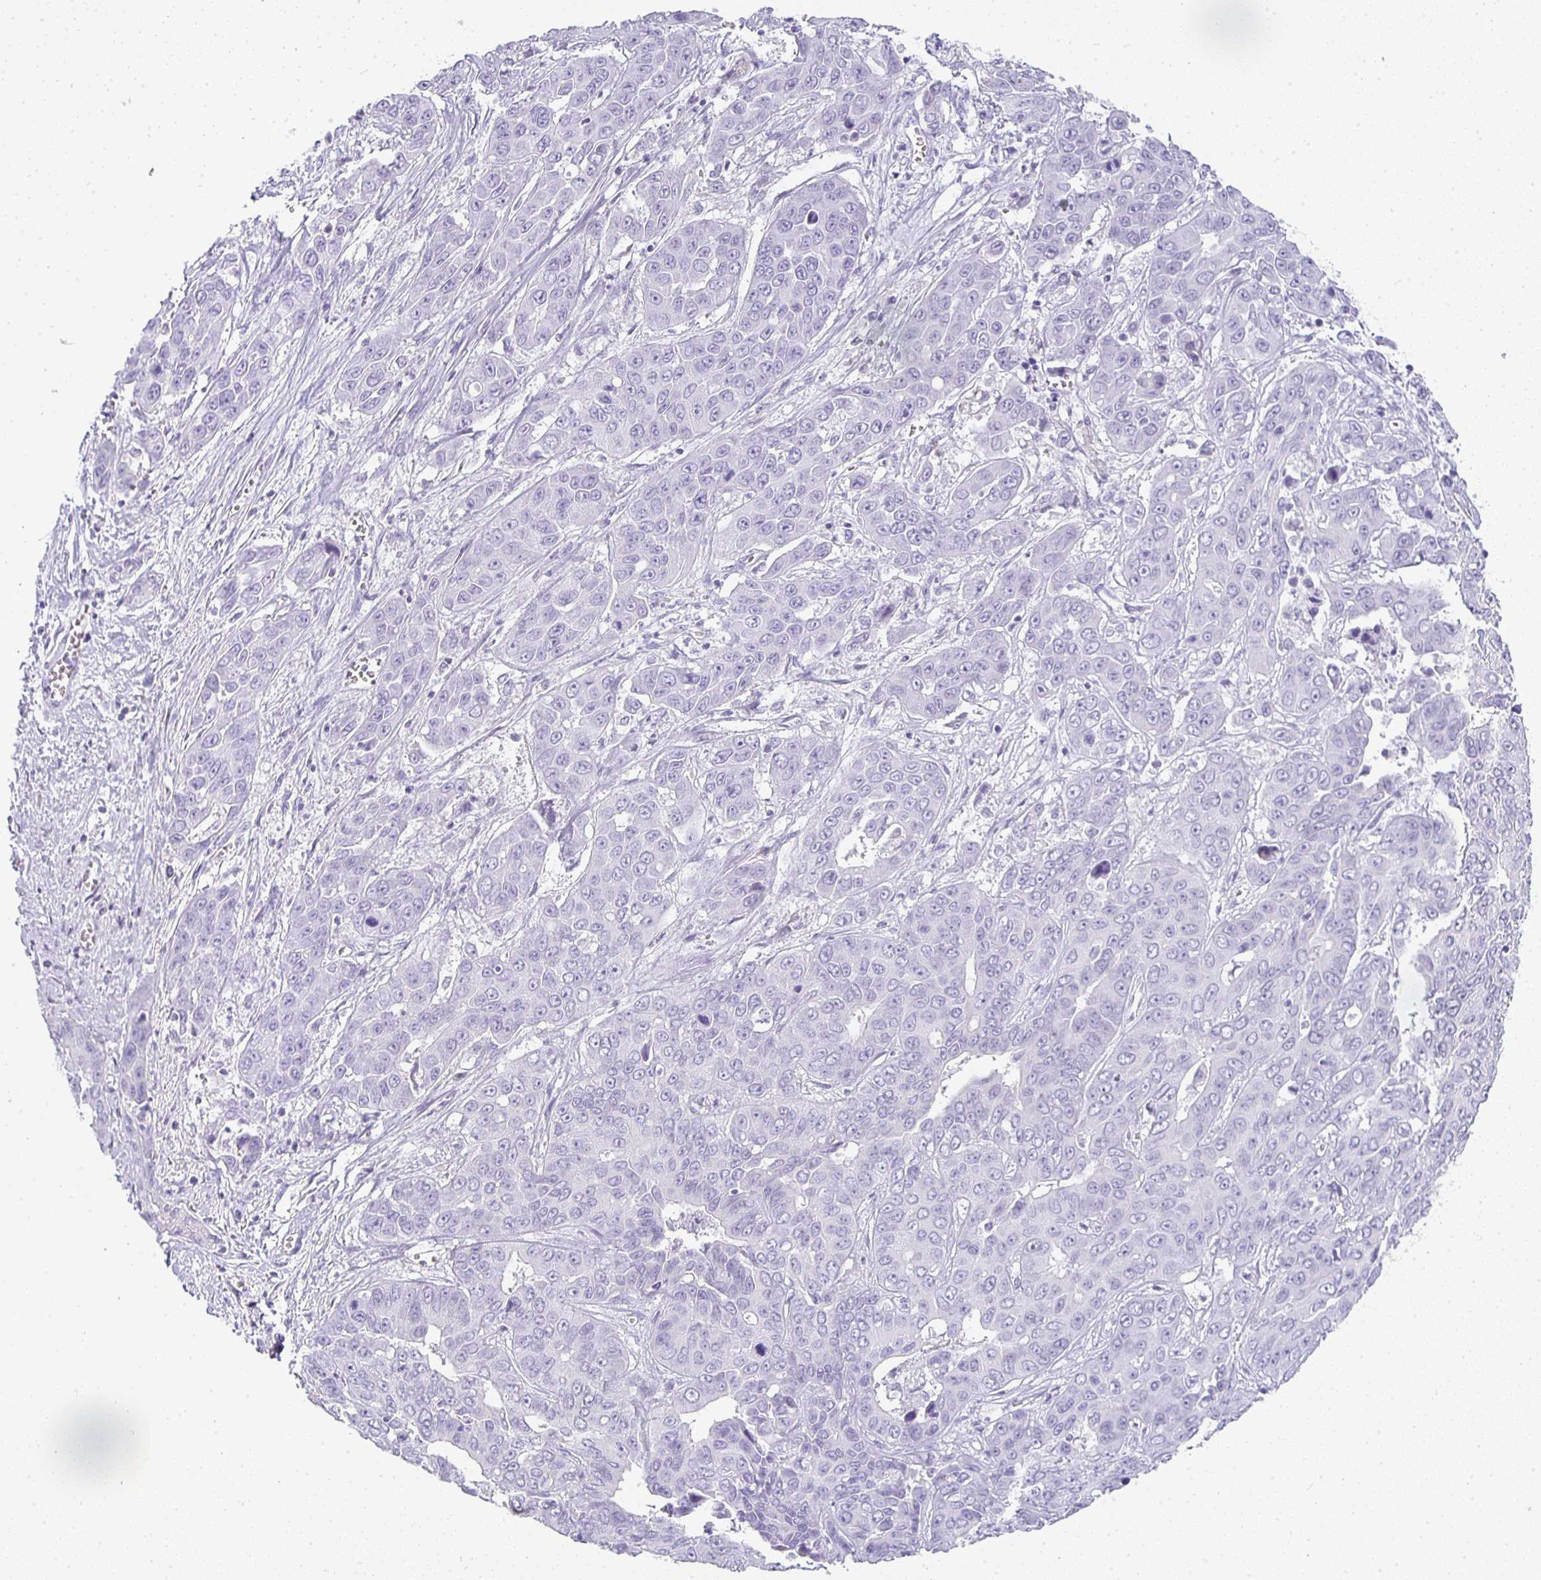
{"staining": {"intensity": "negative", "quantity": "none", "location": "none"}, "tissue": "liver cancer", "cell_type": "Tumor cells", "image_type": "cancer", "snomed": [{"axis": "morphology", "description": "Cholangiocarcinoma"}, {"axis": "topography", "description": "Liver"}], "caption": "There is no significant staining in tumor cells of liver cancer (cholangiocarcinoma).", "gene": "TPSD1", "patient": {"sex": "female", "age": 52}}